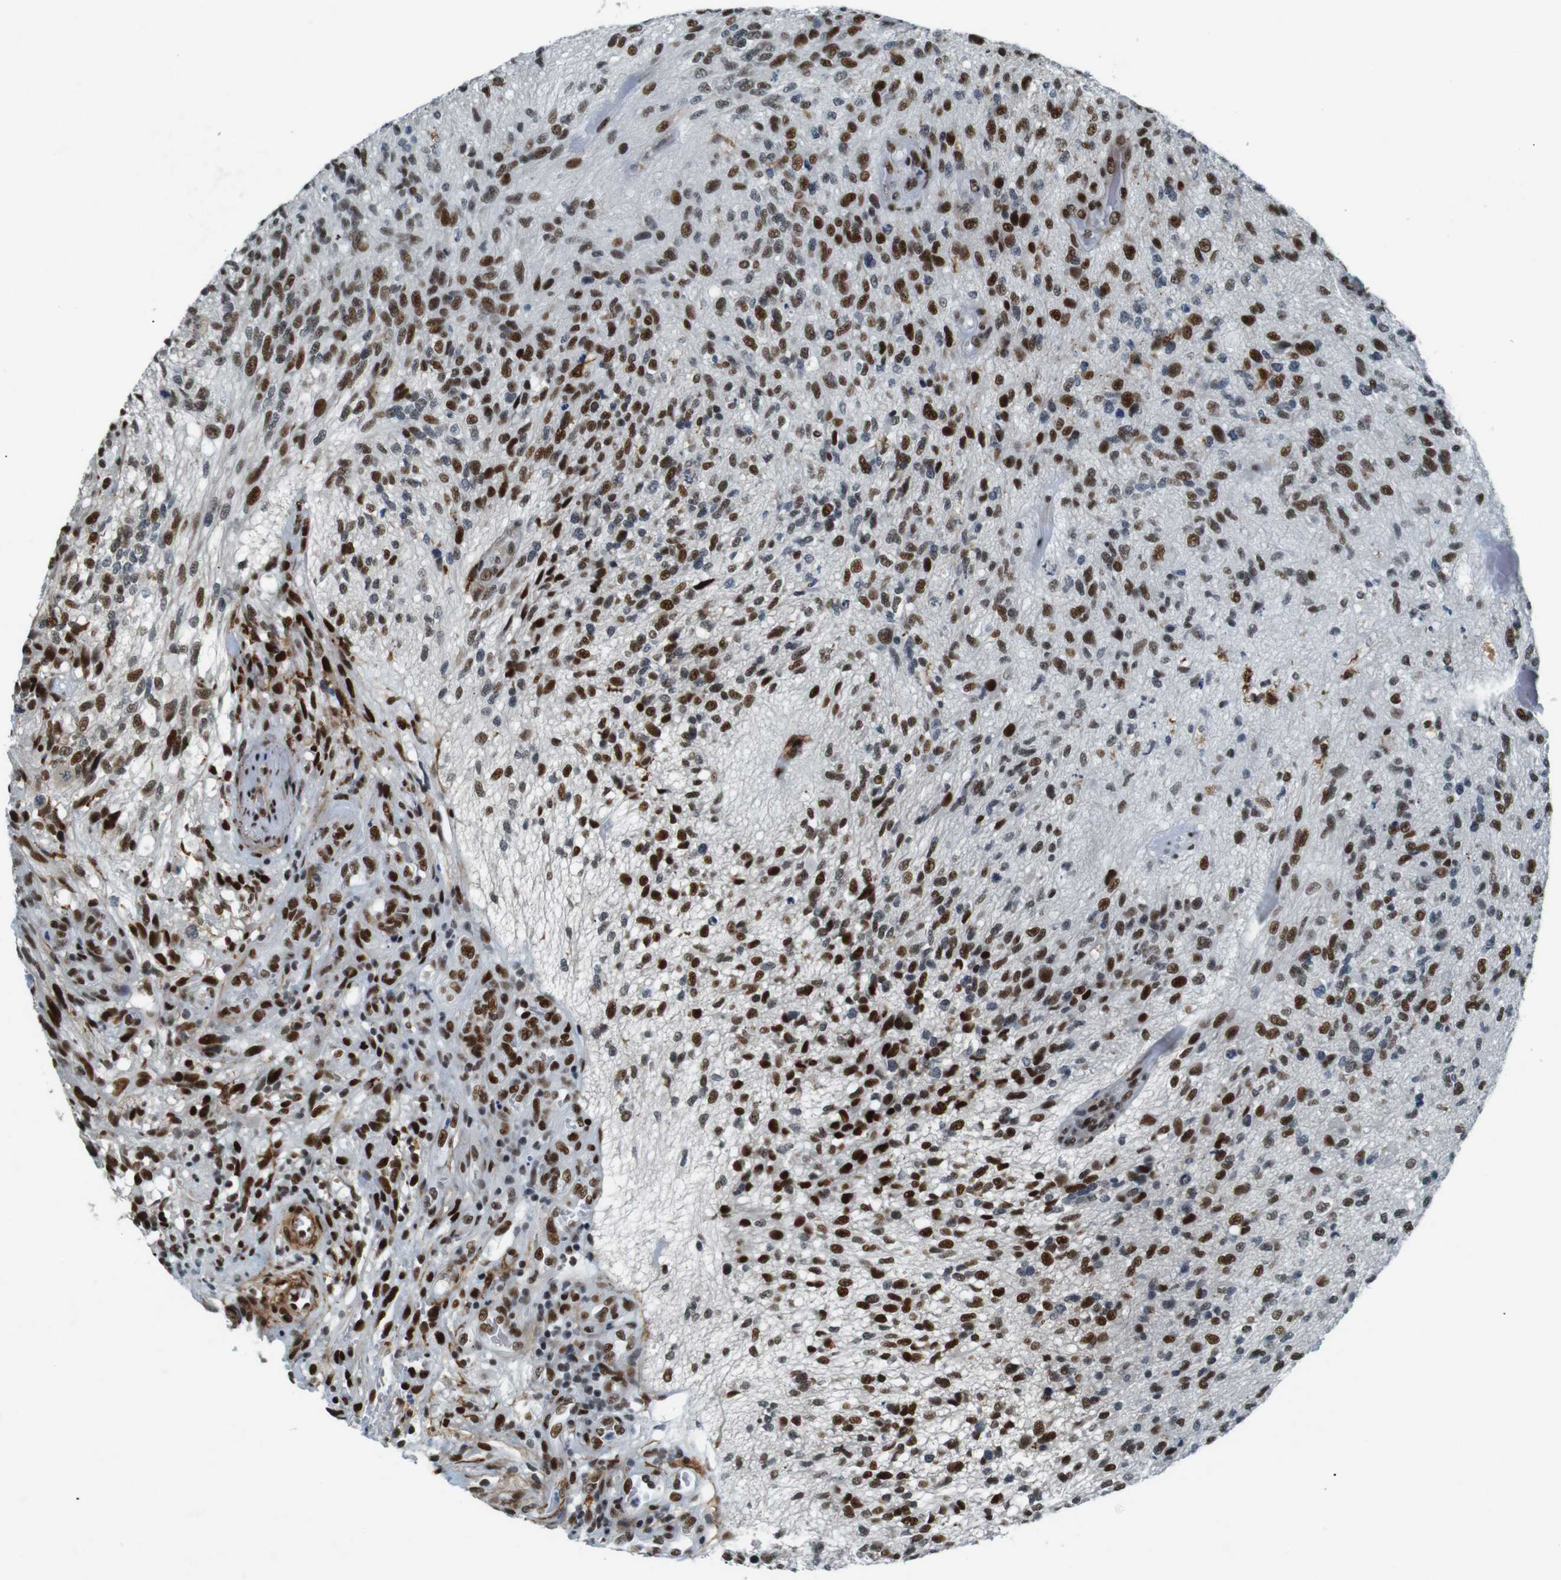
{"staining": {"intensity": "strong", "quantity": ">75%", "location": "nuclear"}, "tissue": "glioma", "cell_type": "Tumor cells", "image_type": "cancer", "snomed": [{"axis": "morphology", "description": "Normal tissue, NOS"}, {"axis": "morphology", "description": "Glioma, malignant, High grade"}, {"axis": "topography", "description": "Cerebral cortex"}], "caption": "Immunohistochemical staining of glioma displays high levels of strong nuclear protein staining in about >75% of tumor cells. (brown staining indicates protein expression, while blue staining denotes nuclei).", "gene": "HEXIM1", "patient": {"sex": "male", "age": 75}}